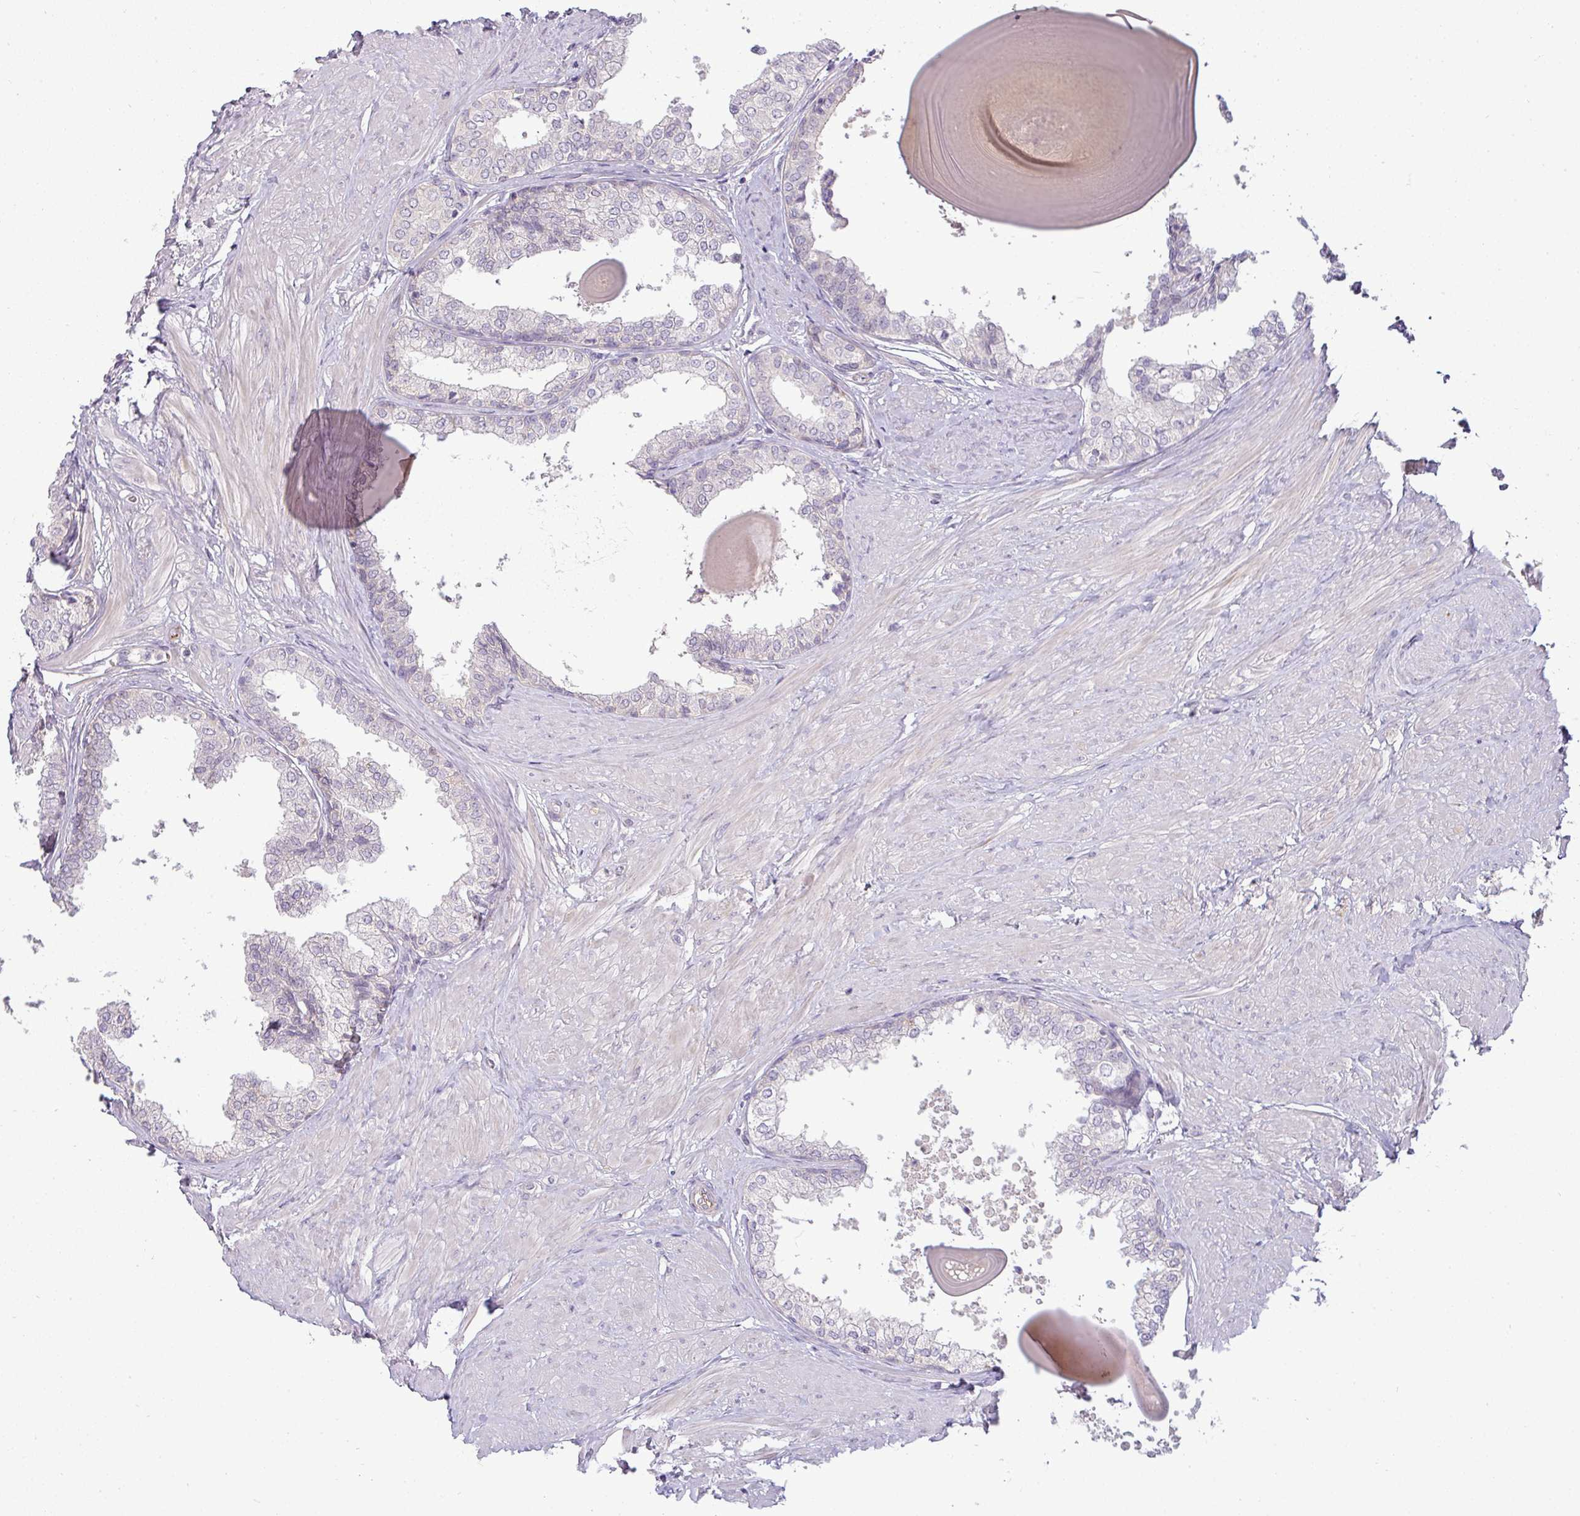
{"staining": {"intensity": "negative", "quantity": "none", "location": "none"}, "tissue": "prostate", "cell_type": "Glandular cells", "image_type": "normal", "snomed": [{"axis": "morphology", "description": "Normal tissue, NOS"}, {"axis": "topography", "description": "Prostate"}], "caption": "Normal prostate was stained to show a protein in brown. There is no significant staining in glandular cells. (Immunohistochemistry, brightfield microscopy, high magnification).", "gene": "APOM", "patient": {"sex": "male", "age": 48}}